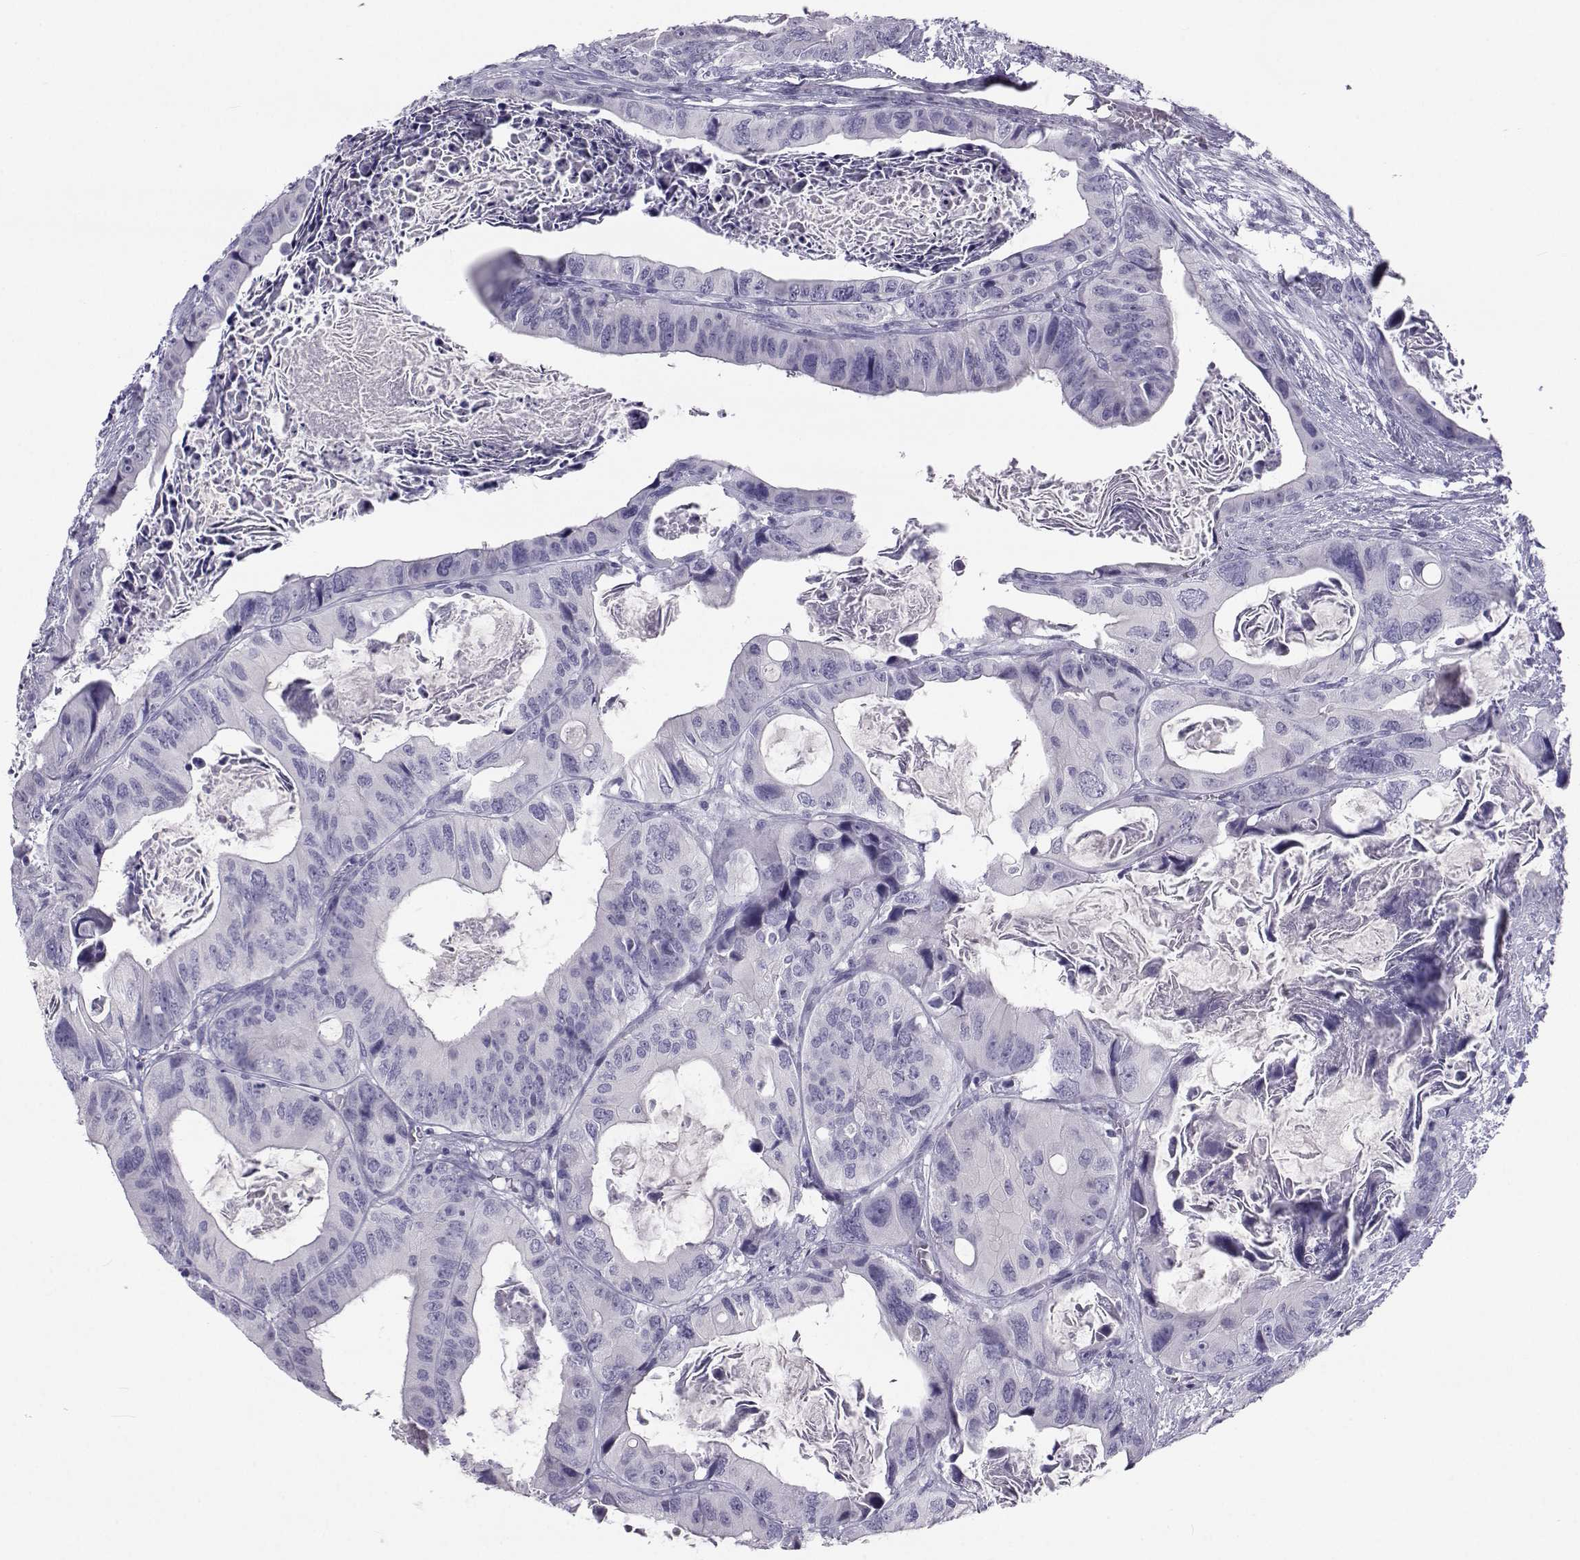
{"staining": {"intensity": "negative", "quantity": "none", "location": "none"}, "tissue": "colorectal cancer", "cell_type": "Tumor cells", "image_type": "cancer", "snomed": [{"axis": "morphology", "description": "Adenocarcinoma, NOS"}, {"axis": "topography", "description": "Rectum"}], "caption": "Tumor cells are negative for brown protein staining in colorectal cancer. (DAB immunohistochemistry visualized using brightfield microscopy, high magnification).", "gene": "PCSK1N", "patient": {"sex": "male", "age": 64}}